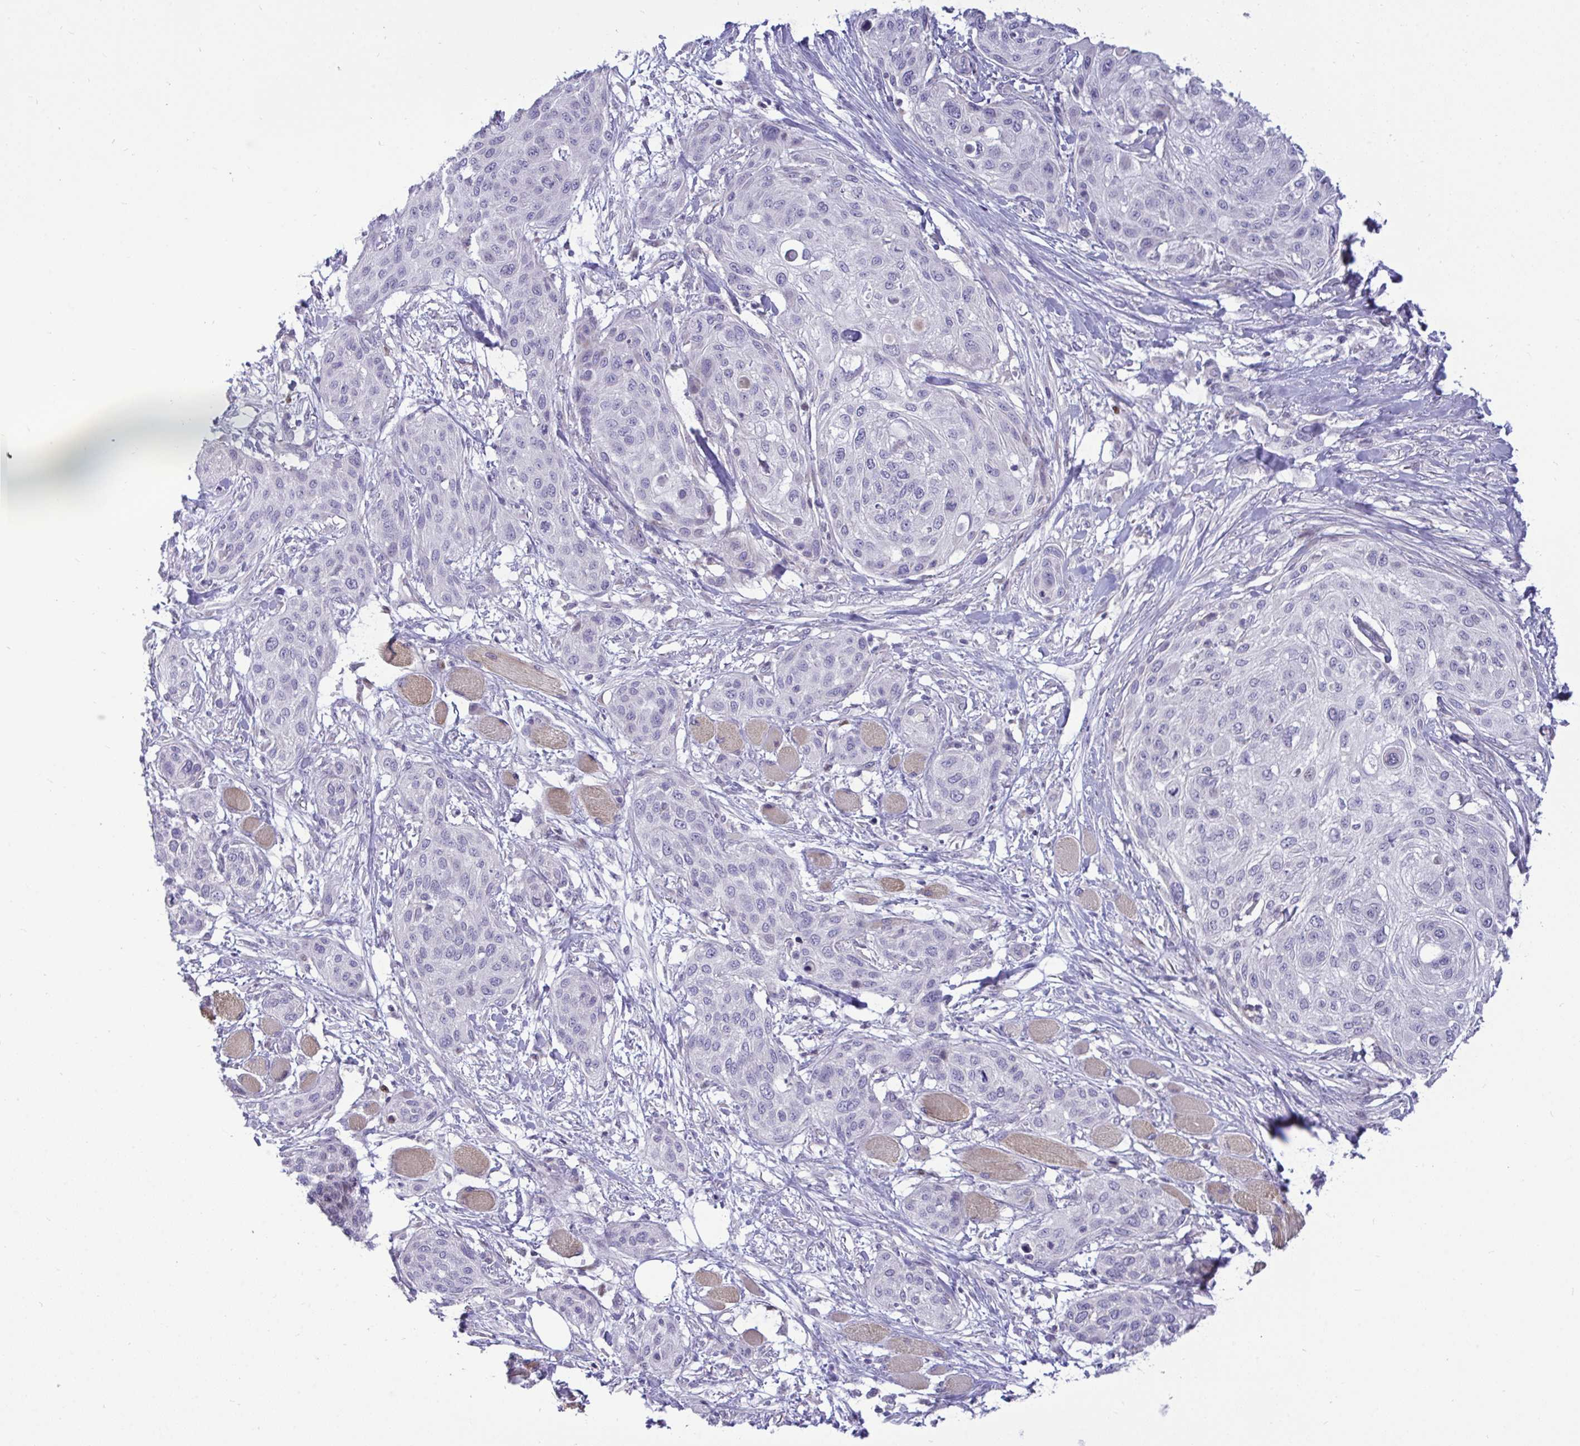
{"staining": {"intensity": "negative", "quantity": "none", "location": "none"}, "tissue": "skin cancer", "cell_type": "Tumor cells", "image_type": "cancer", "snomed": [{"axis": "morphology", "description": "Squamous cell carcinoma, NOS"}, {"axis": "topography", "description": "Skin"}], "caption": "DAB (3,3'-diaminobenzidine) immunohistochemical staining of human skin squamous cell carcinoma shows no significant expression in tumor cells. Brightfield microscopy of immunohistochemistry (IHC) stained with DAB (brown) and hematoxylin (blue), captured at high magnification.", "gene": "EPOP", "patient": {"sex": "female", "age": 87}}